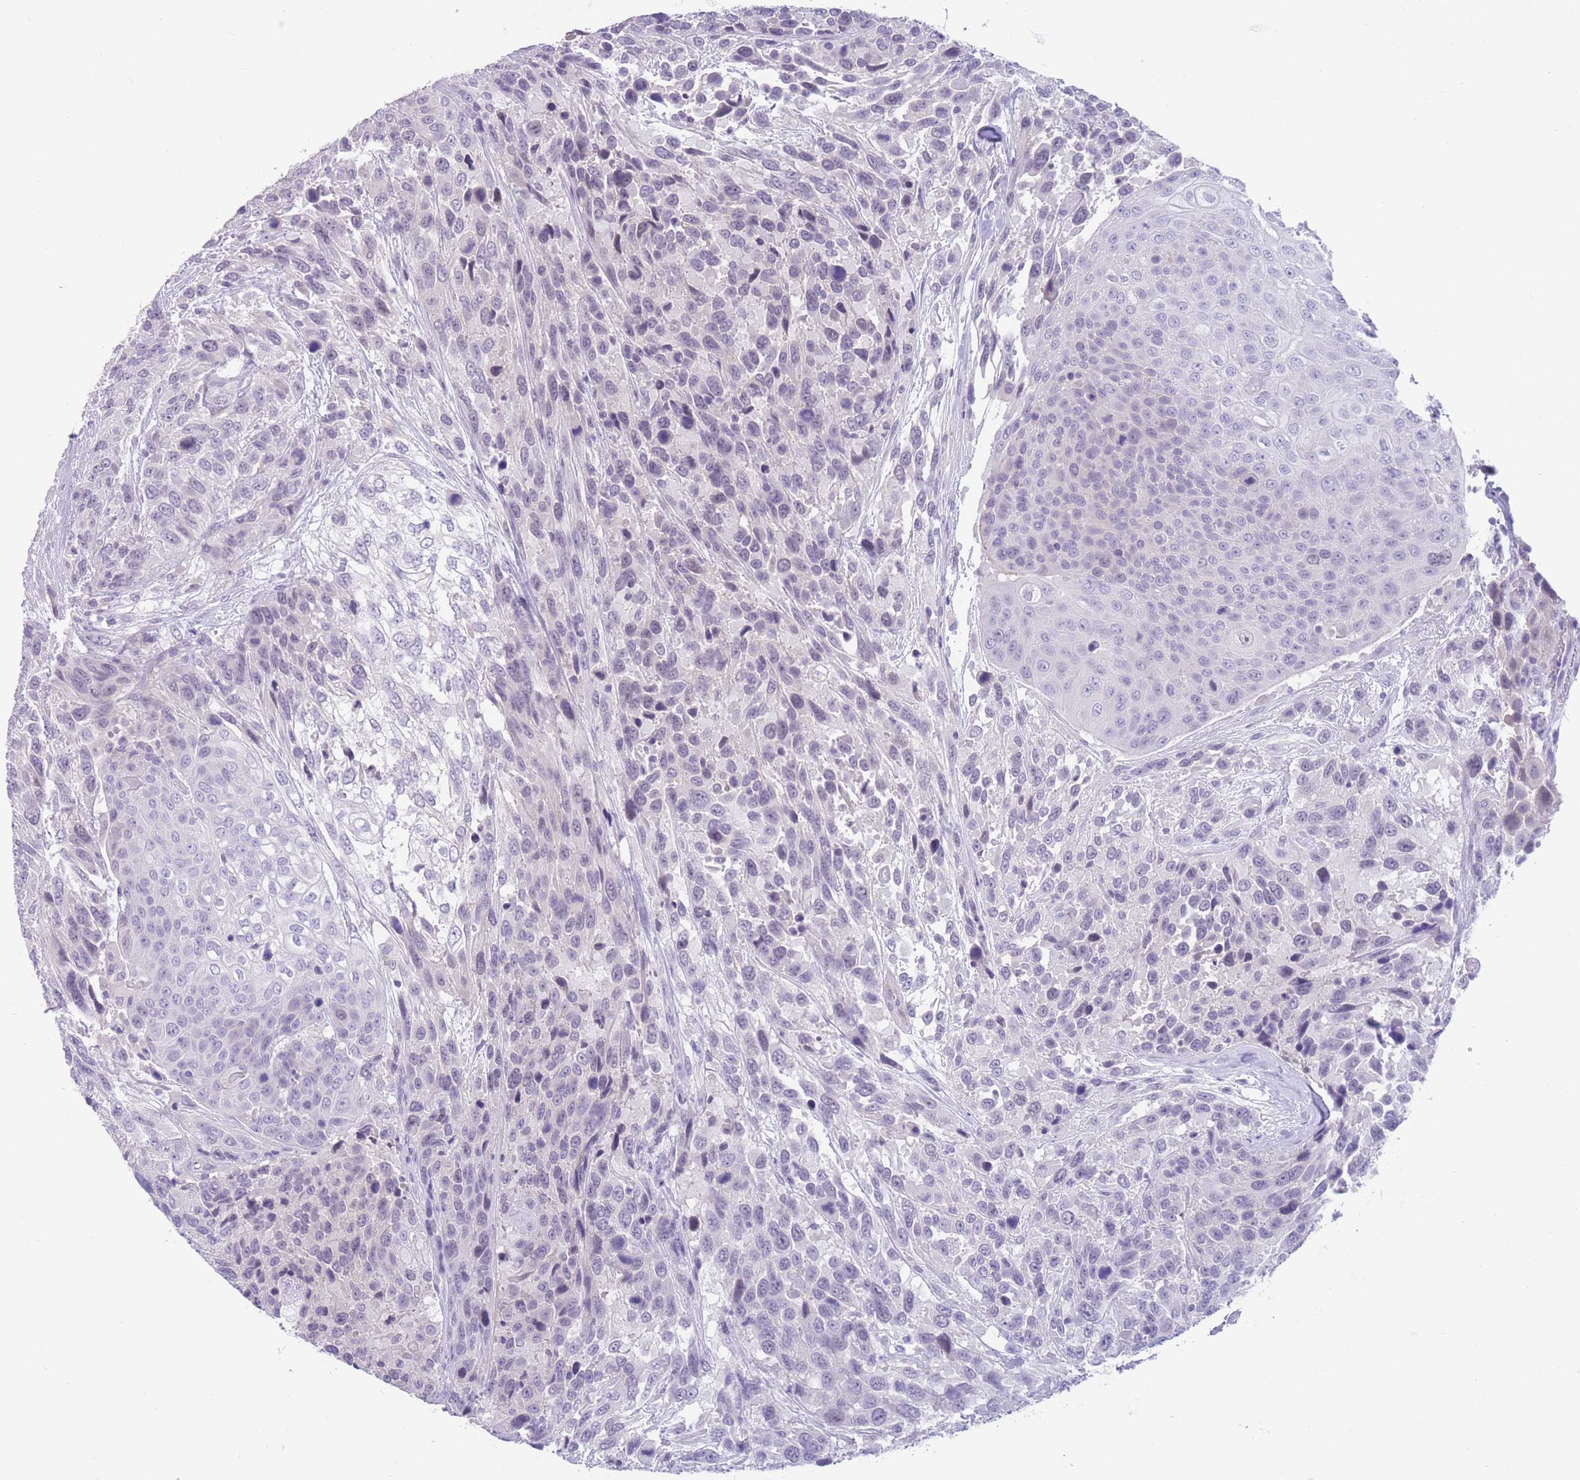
{"staining": {"intensity": "negative", "quantity": "none", "location": "none"}, "tissue": "urothelial cancer", "cell_type": "Tumor cells", "image_type": "cancer", "snomed": [{"axis": "morphology", "description": "Urothelial carcinoma, High grade"}, {"axis": "topography", "description": "Urinary bladder"}], "caption": "Histopathology image shows no significant protein positivity in tumor cells of urothelial cancer.", "gene": "DPYD", "patient": {"sex": "female", "age": 70}}